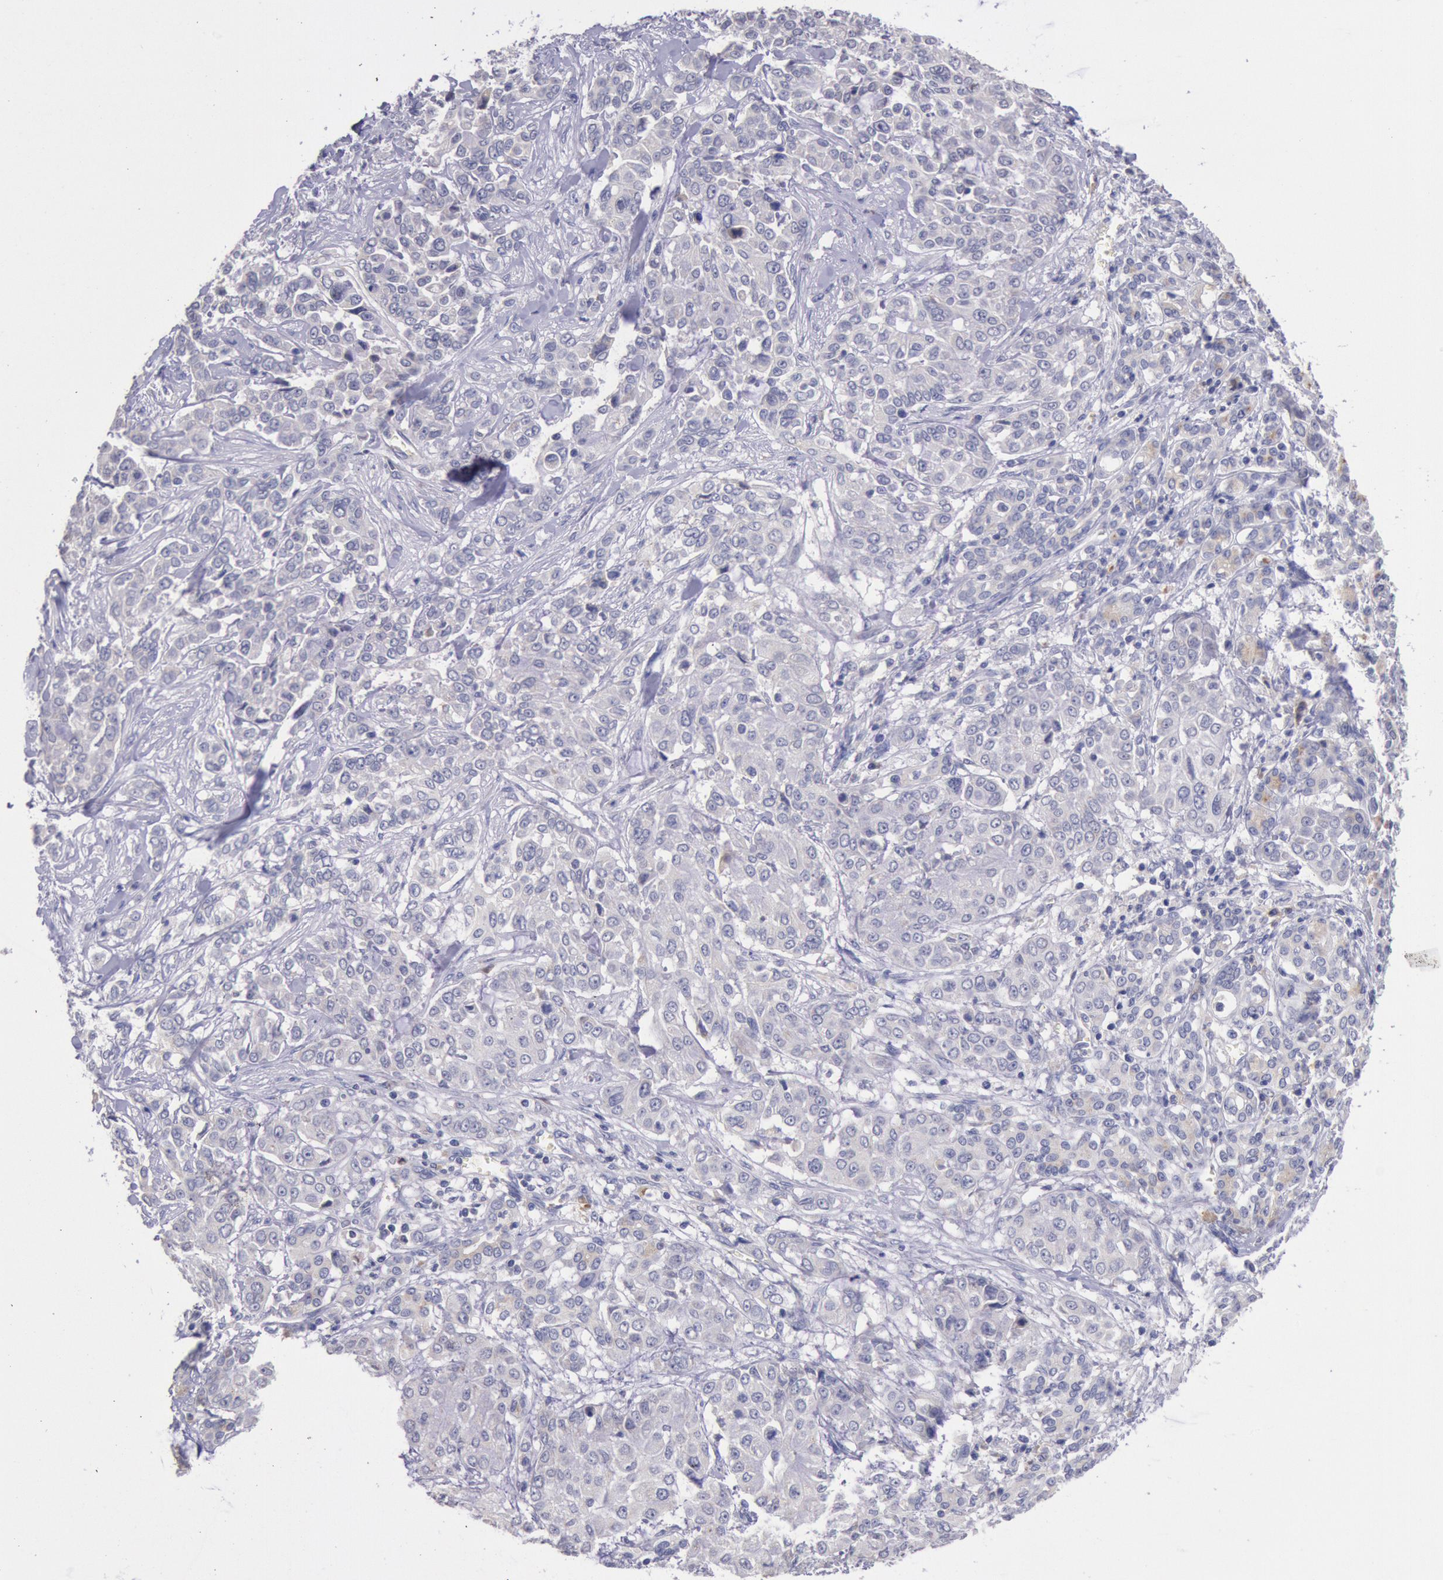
{"staining": {"intensity": "negative", "quantity": "none", "location": "none"}, "tissue": "pancreatic cancer", "cell_type": "Tumor cells", "image_type": "cancer", "snomed": [{"axis": "morphology", "description": "Adenocarcinoma, NOS"}, {"axis": "topography", "description": "Pancreas"}], "caption": "A high-resolution image shows immunohistochemistry (IHC) staining of pancreatic cancer, which demonstrates no significant positivity in tumor cells.", "gene": "GAL3ST1", "patient": {"sex": "female", "age": 52}}